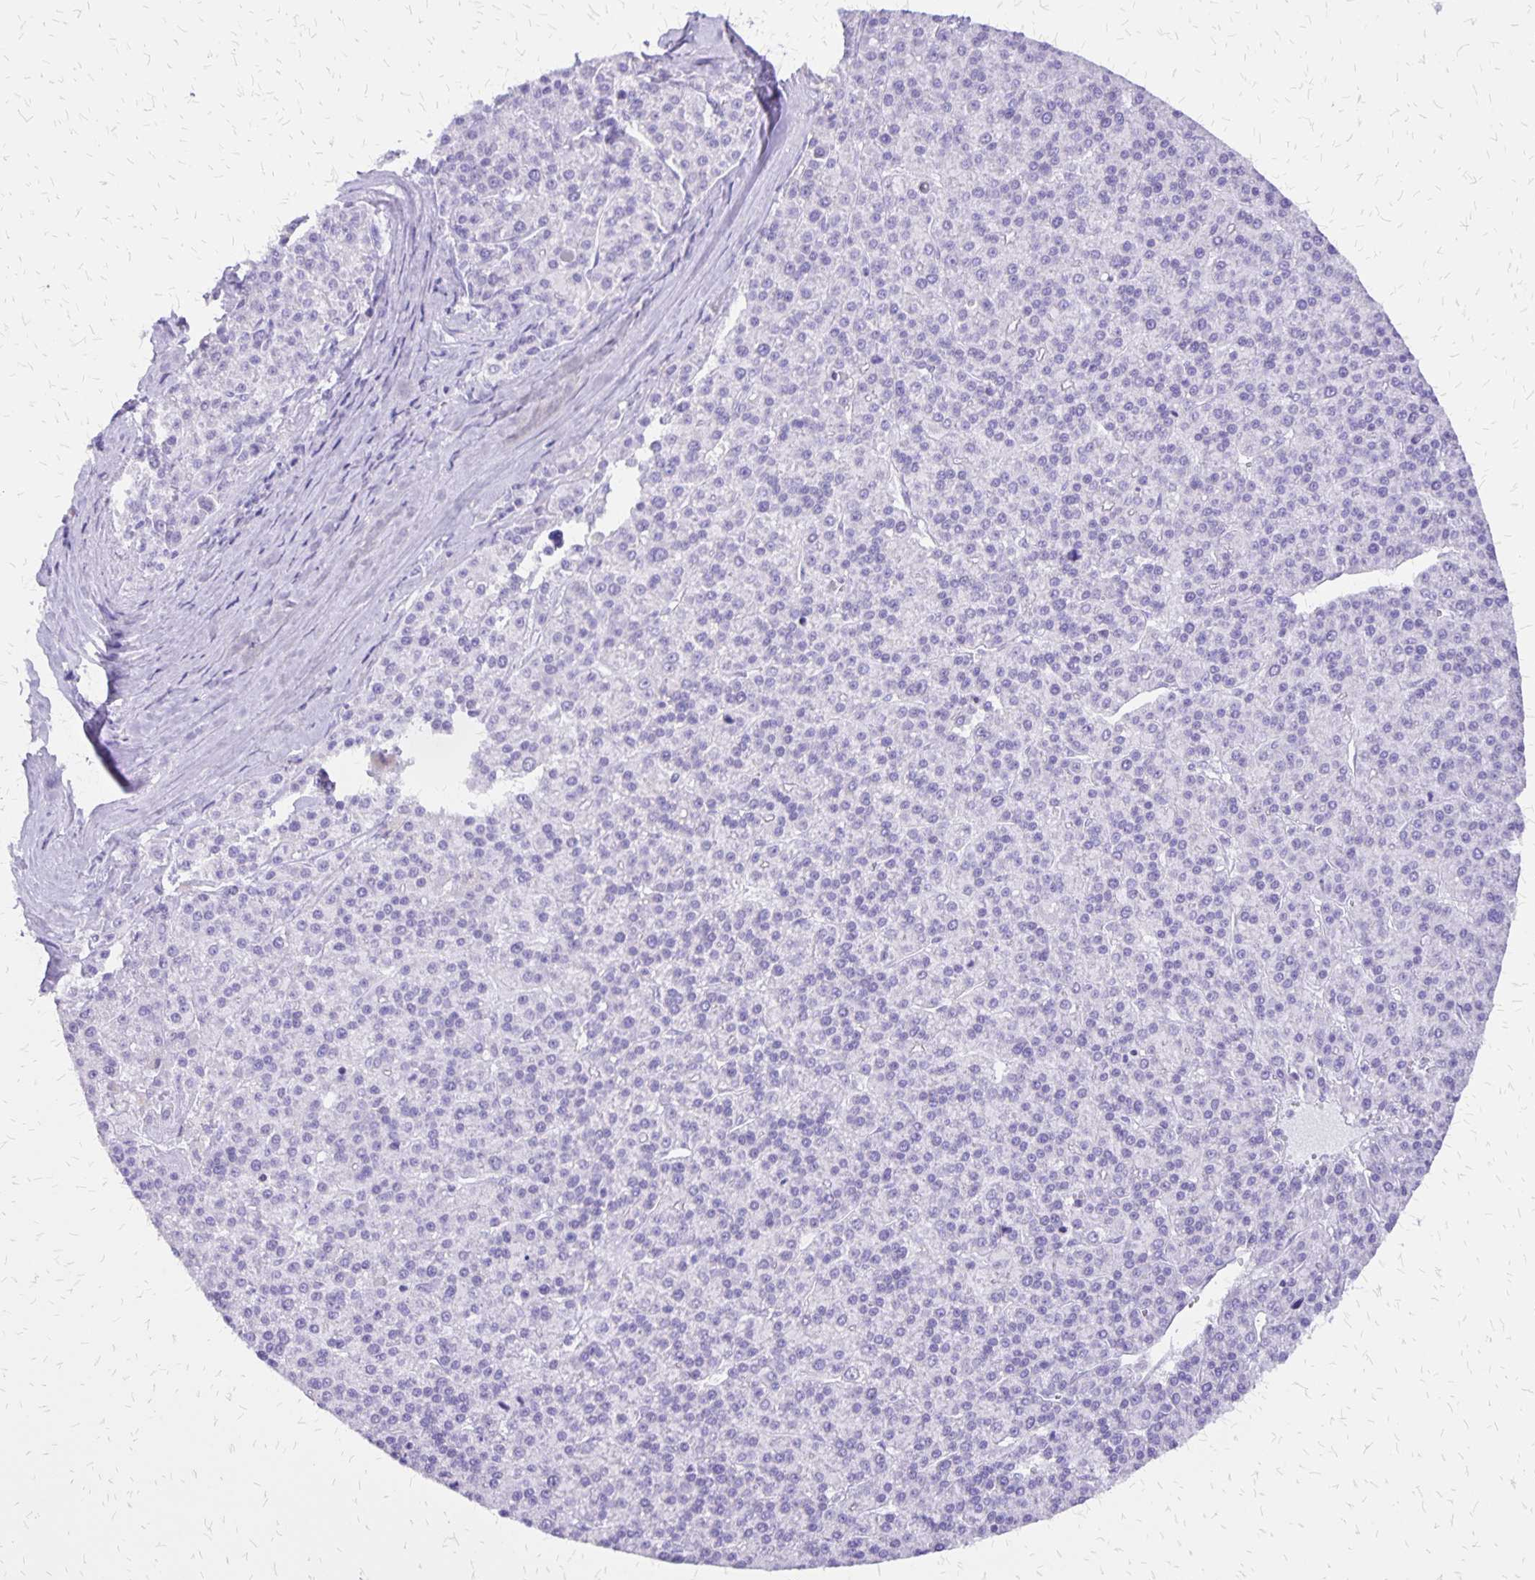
{"staining": {"intensity": "negative", "quantity": "none", "location": "none"}, "tissue": "liver cancer", "cell_type": "Tumor cells", "image_type": "cancer", "snomed": [{"axis": "morphology", "description": "Carcinoma, Hepatocellular, NOS"}, {"axis": "topography", "description": "Liver"}], "caption": "An immunohistochemistry (IHC) image of liver cancer is shown. There is no staining in tumor cells of liver cancer. (IHC, brightfield microscopy, high magnification).", "gene": "SLC13A2", "patient": {"sex": "female", "age": 58}}